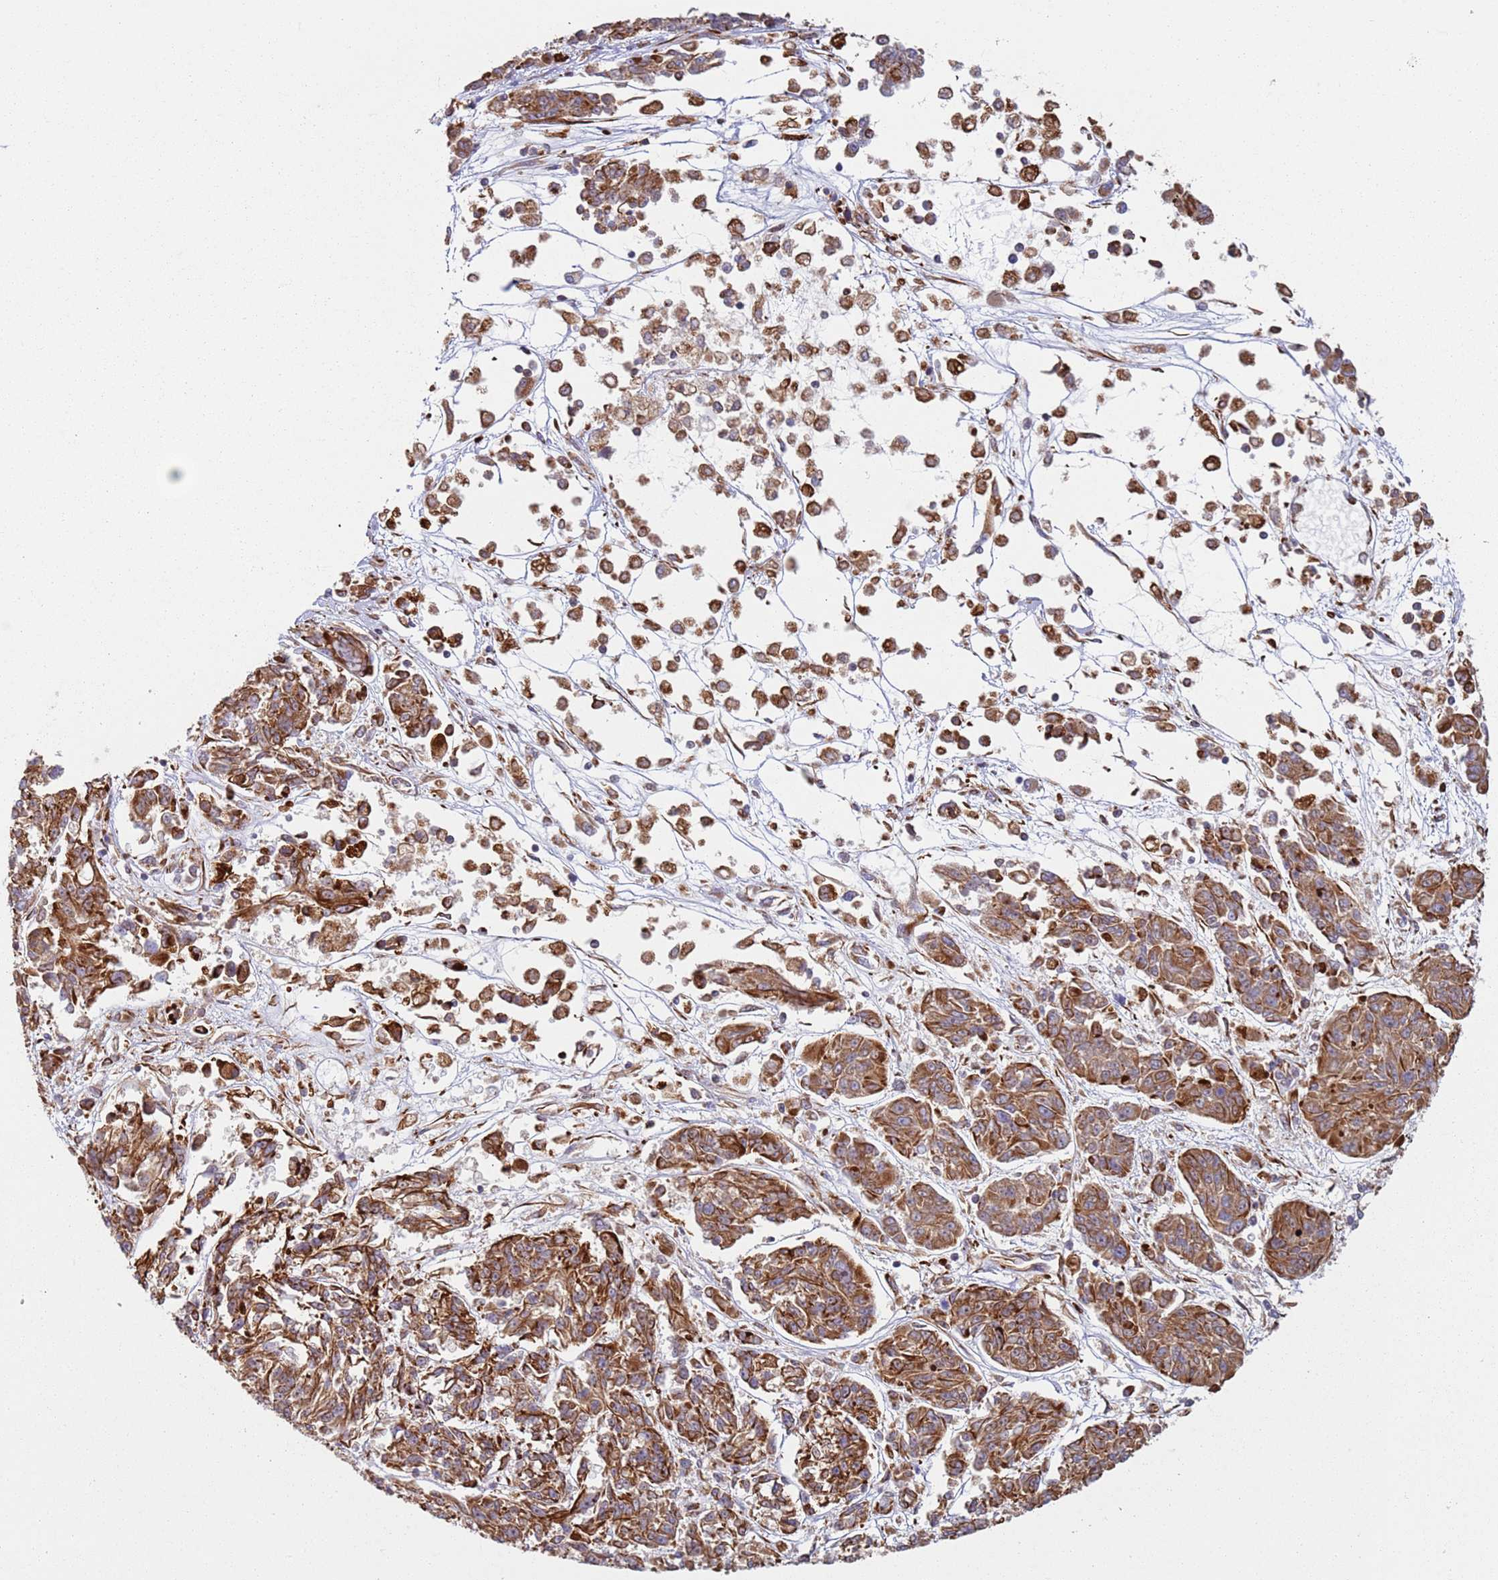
{"staining": {"intensity": "moderate", "quantity": ">75%", "location": "cytoplasmic/membranous"}, "tissue": "melanoma", "cell_type": "Tumor cells", "image_type": "cancer", "snomed": [{"axis": "morphology", "description": "Malignant melanoma, NOS"}, {"axis": "topography", "description": "Skin"}], "caption": "Brown immunohistochemical staining in melanoma reveals moderate cytoplasmic/membranous staining in about >75% of tumor cells. (Stains: DAB in brown, nuclei in blue, Microscopy: brightfield microscopy at high magnification).", "gene": "SNAPIN", "patient": {"sex": "male", "age": 53}}